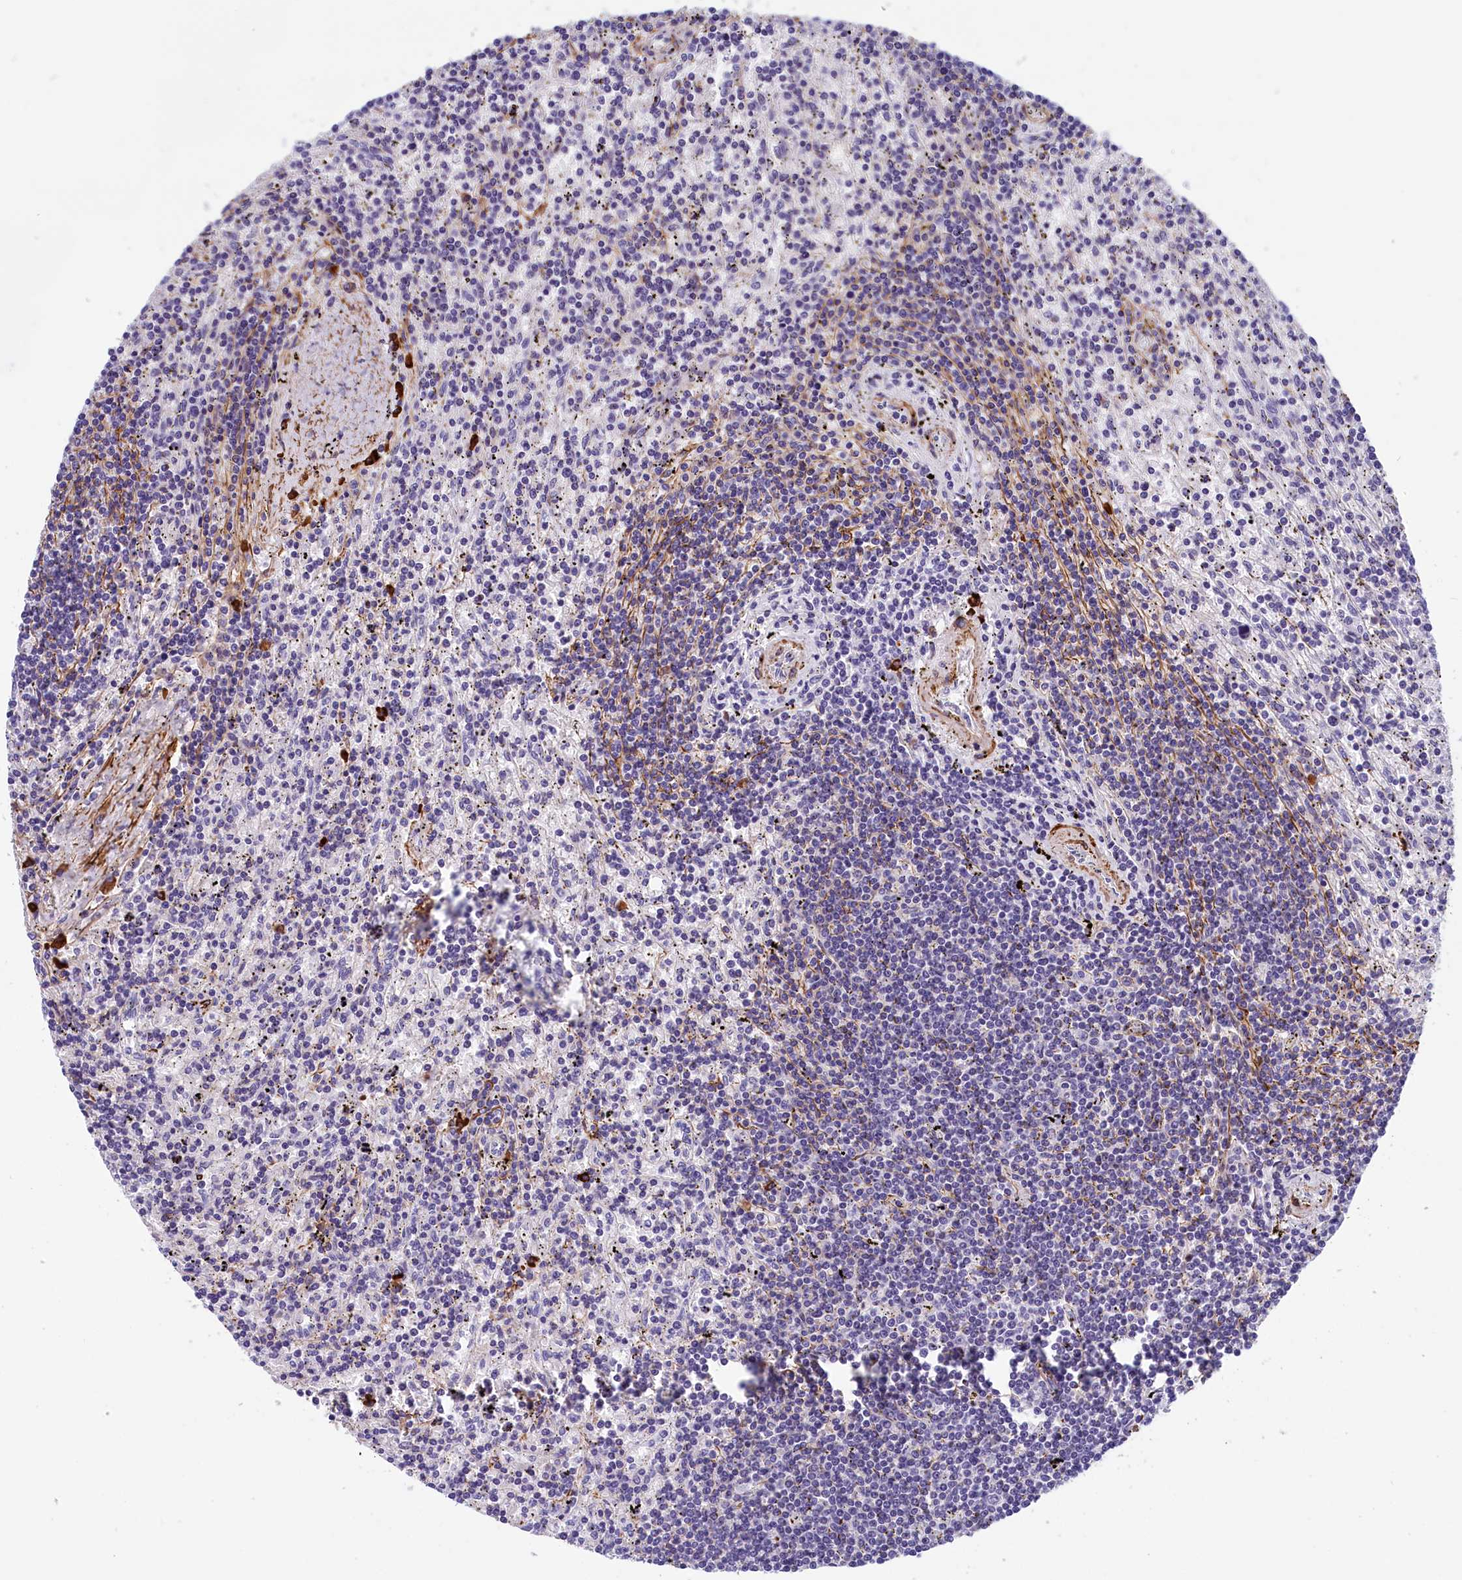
{"staining": {"intensity": "negative", "quantity": "none", "location": "none"}, "tissue": "lymphoma", "cell_type": "Tumor cells", "image_type": "cancer", "snomed": [{"axis": "morphology", "description": "Malignant lymphoma, non-Hodgkin's type, Low grade"}, {"axis": "topography", "description": "Spleen"}], "caption": "Tumor cells show no significant protein expression in lymphoma. (DAB (3,3'-diaminobenzidine) immunohistochemistry visualized using brightfield microscopy, high magnification).", "gene": "BCL2L13", "patient": {"sex": "male", "age": 76}}